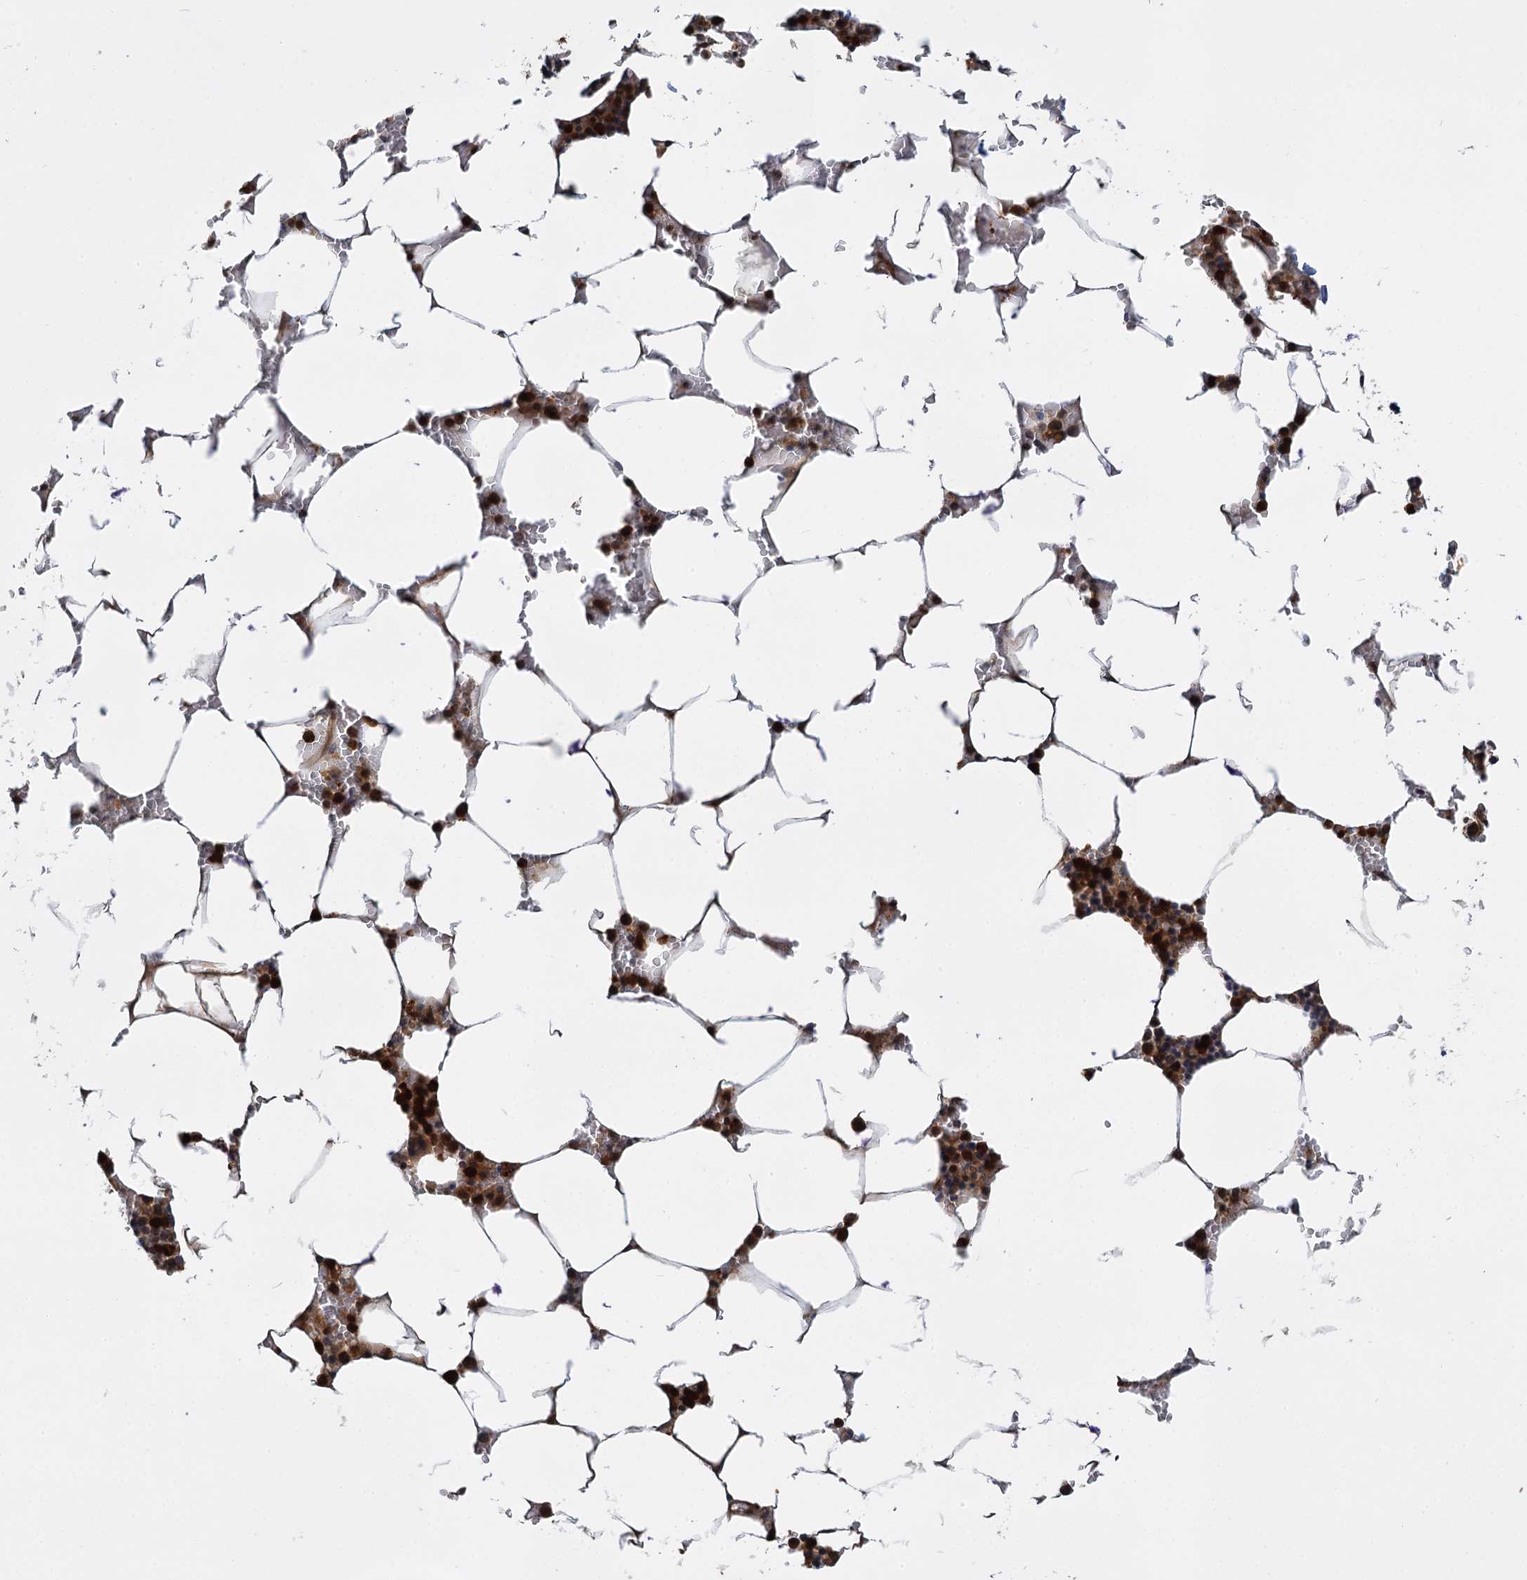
{"staining": {"intensity": "strong", "quantity": "25%-75%", "location": "cytoplasmic/membranous"}, "tissue": "bone marrow", "cell_type": "Hematopoietic cells", "image_type": "normal", "snomed": [{"axis": "morphology", "description": "Normal tissue, NOS"}, {"axis": "topography", "description": "Bone marrow"}], "caption": "Protein positivity by immunohistochemistry (IHC) displays strong cytoplasmic/membranous positivity in approximately 25%-75% of hematopoietic cells in benign bone marrow.", "gene": "APBA2", "patient": {"sex": "male", "age": 70}}